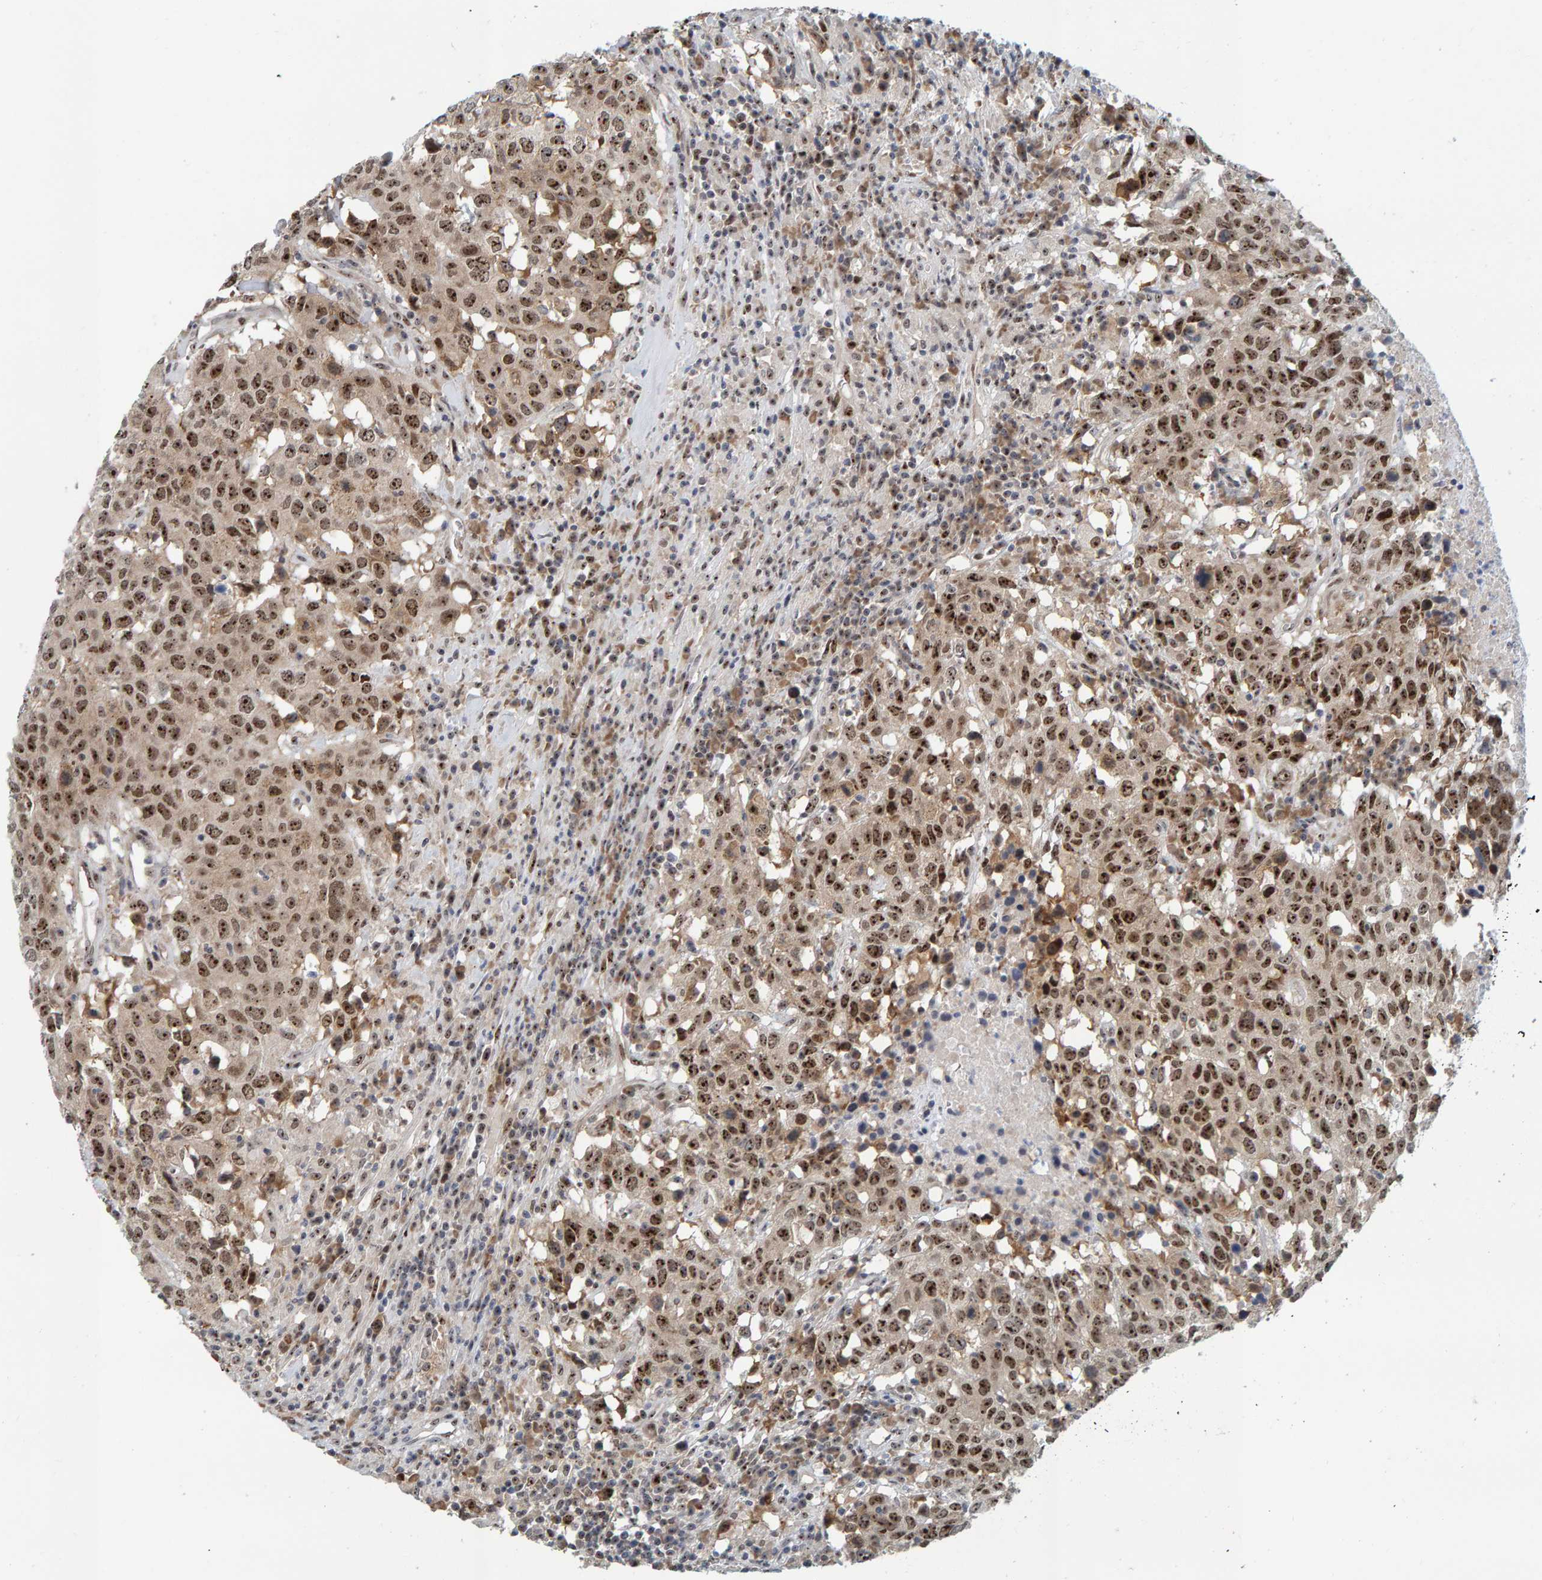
{"staining": {"intensity": "moderate", "quantity": ">75%", "location": "nuclear"}, "tissue": "head and neck cancer", "cell_type": "Tumor cells", "image_type": "cancer", "snomed": [{"axis": "morphology", "description": "Squamous cell carcinoma, NOS"}, {"axis": "topography", "description": "Head-Neck"}], "caption": "Head and neck squamous cell carcinoma was stained to show a protein in brown. There is medium levels of moderate nuclear positivity in about >75% of tumor cells. (DAB (3,3'-diaminobenzidine) IHC with brightfield microscopy, high magnification).", "gene": "POLR1E", "patient": {"sex": "male", "age": 66}}